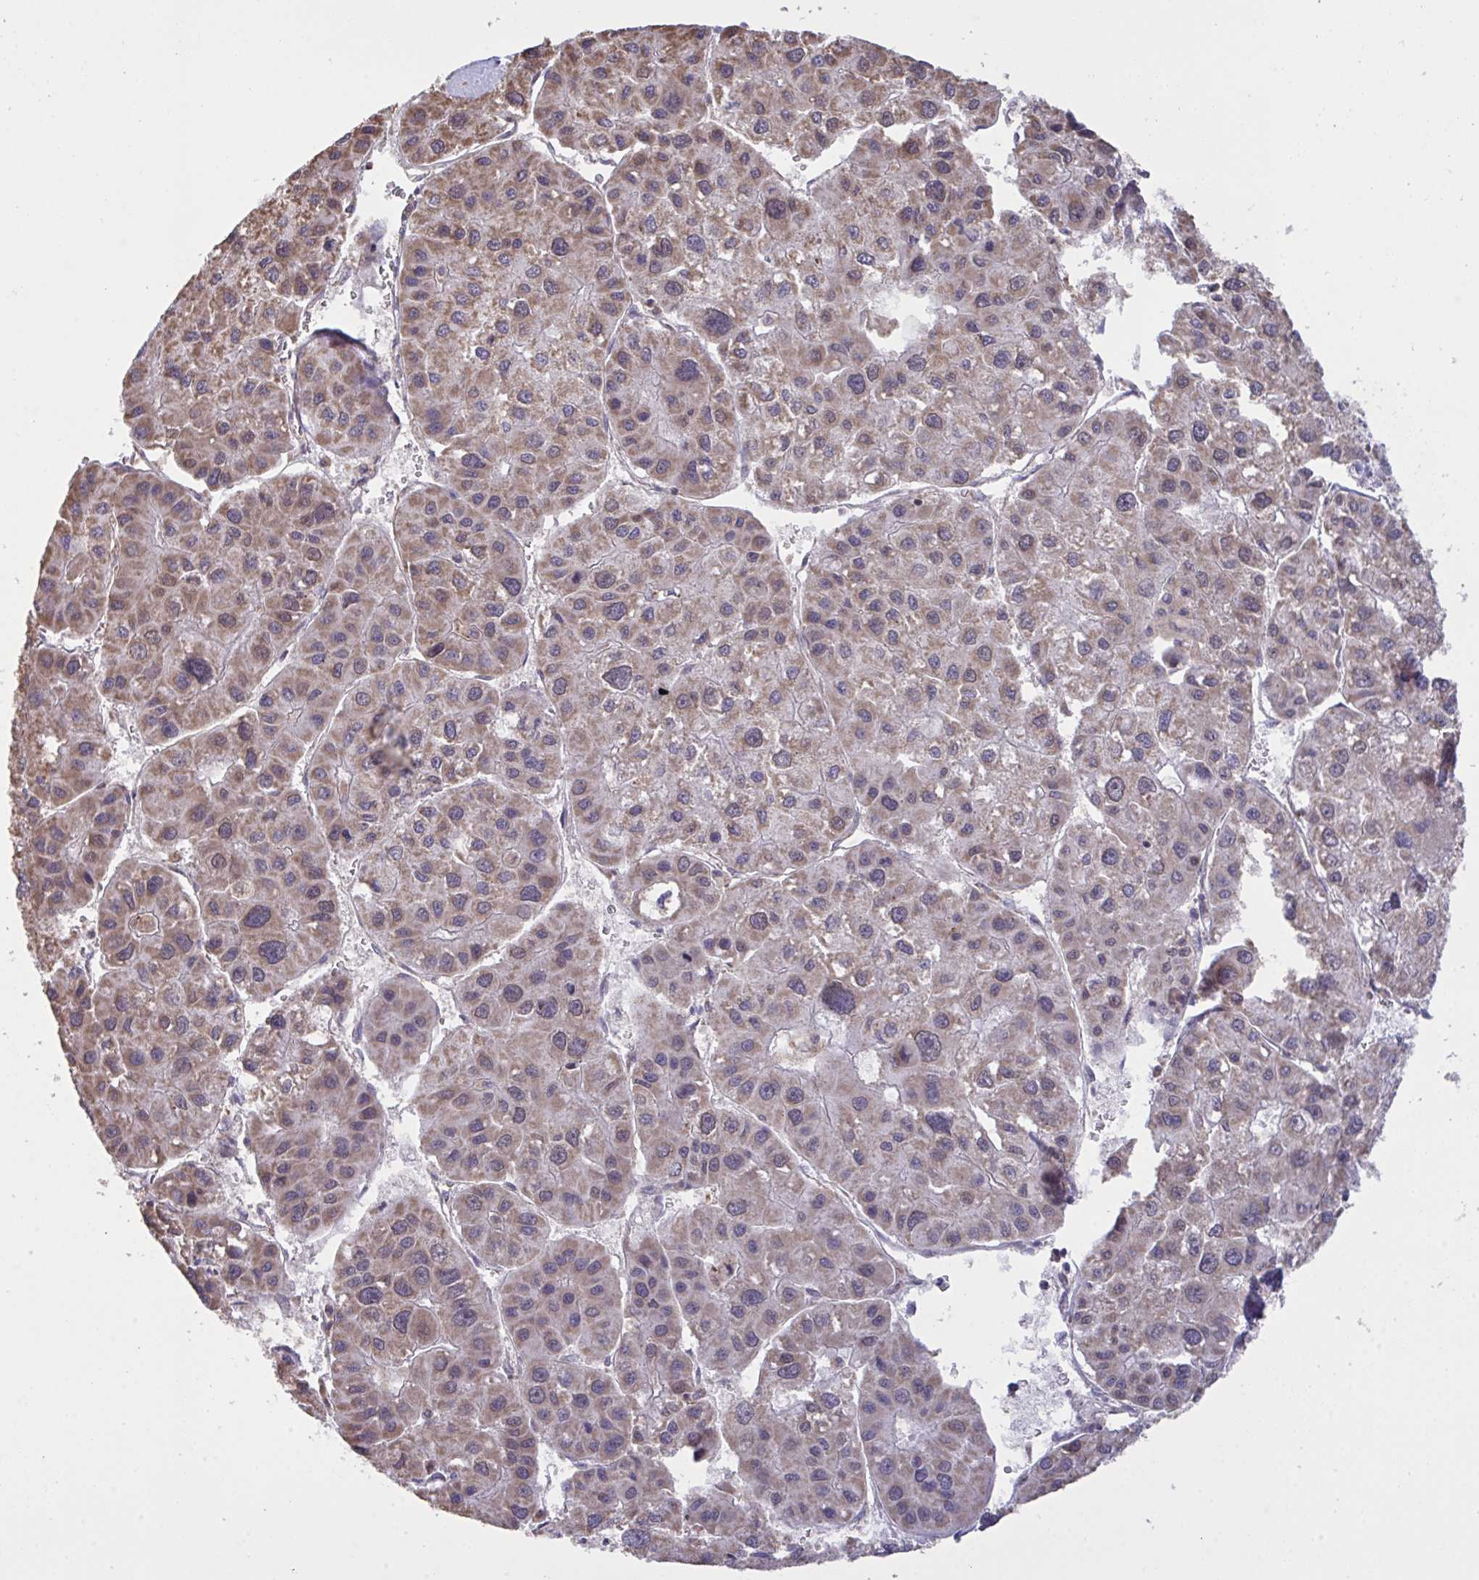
{"staining": {"intensity": "weak", "quantity": ">75%", "location": "cytoplasmic/membranous"}, "tissue": "liver cancer", "cell_type": "Tumor cells", "image_type": "cancer", "snomed": [{"axis": "morphology", "description": "Carcinoma, Hepatocellular, NOS"}, {"axis": "topography", "description": "Liver"}], "caption": "Immunohistochemical staining of human hepatocellular carcinoma (liver) shows low levels of weak cytoplasmic/membranous protein expression in approximately >75% of tumor cells.", "gene": "PPM1H", "patient": {"sex": "male", "age": 73}}